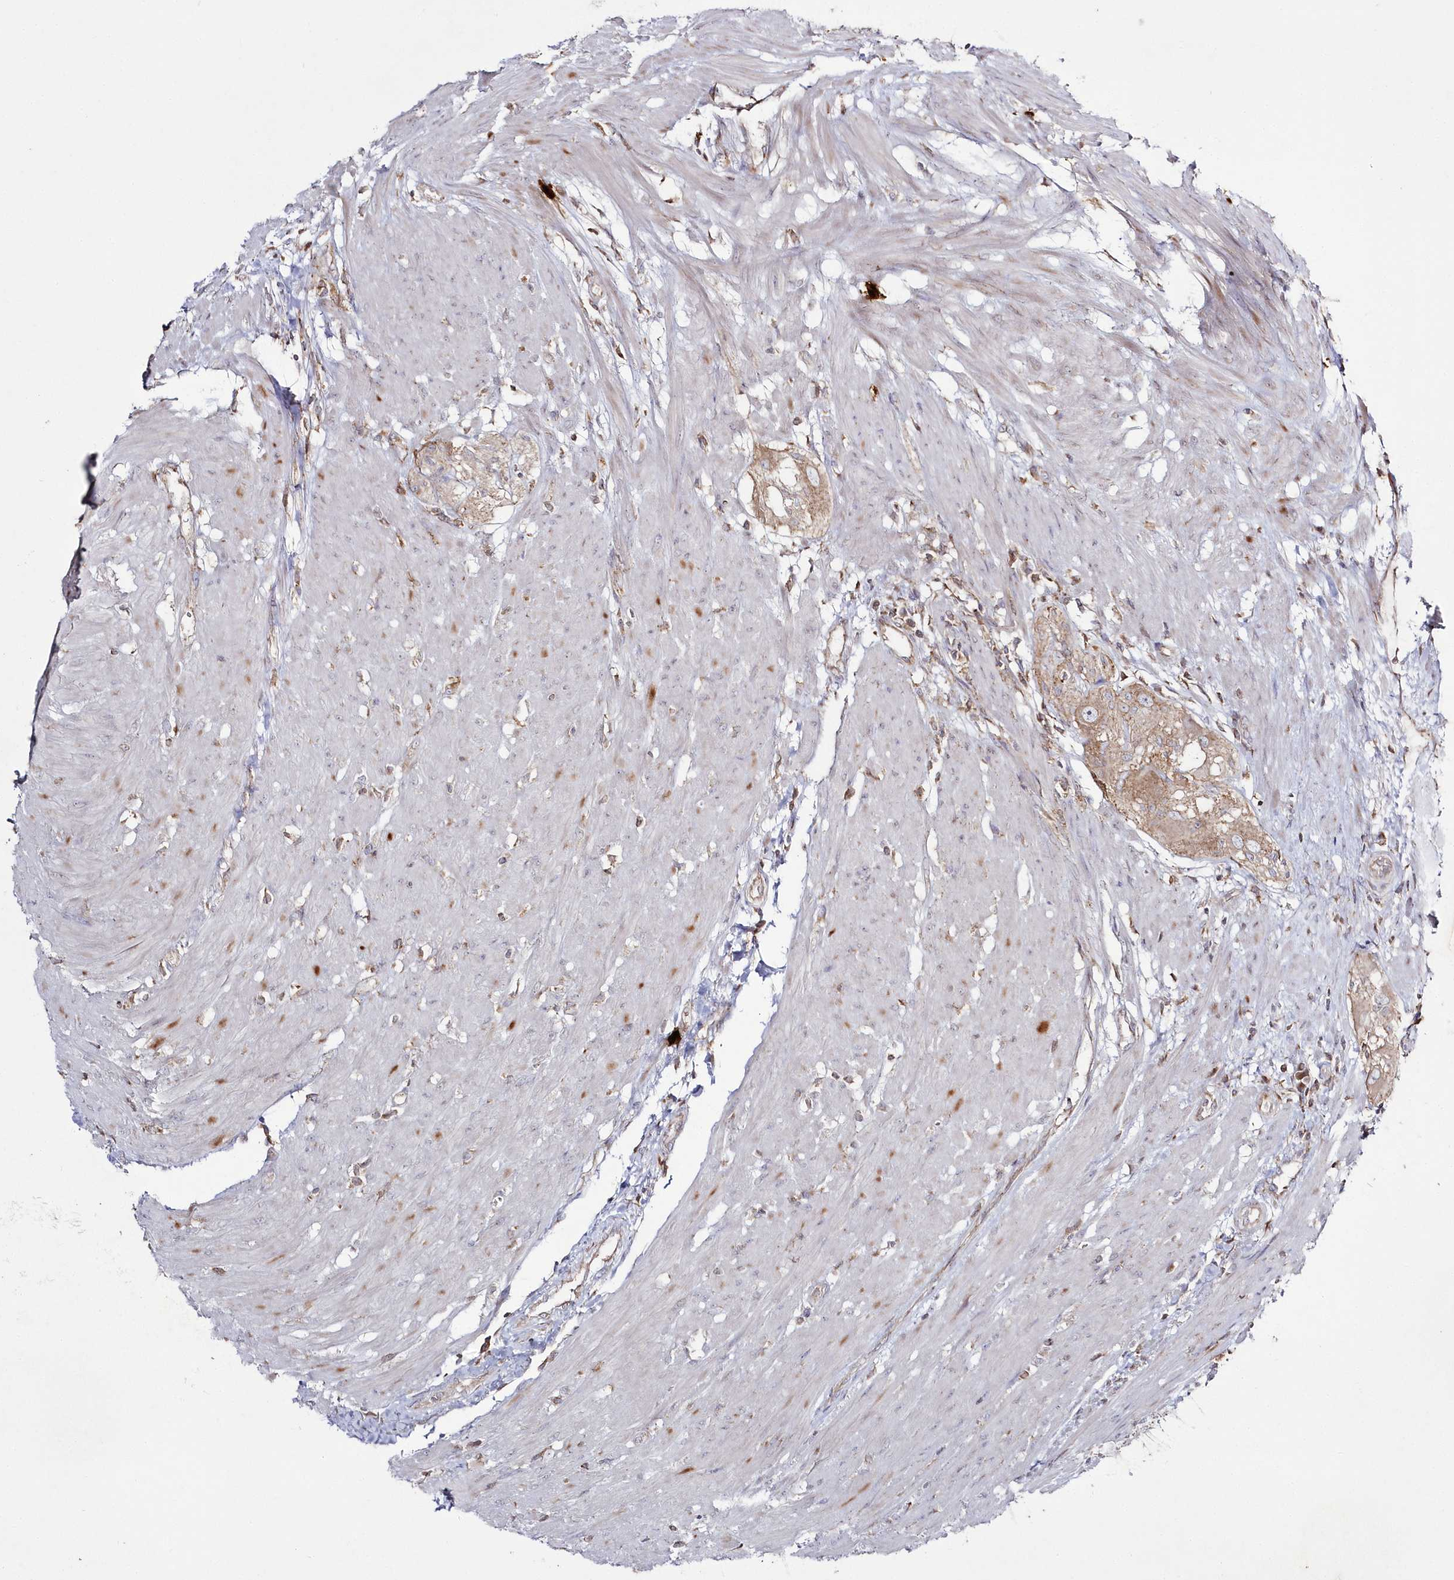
{"staining": {"intensity": "weak", "quantity": ">75%", "location": "cytoplasmic/membranous"}, "tissue": "colorectal cancer", "cell_type": "Tumor cells", "image_type": "cancer", "snomed": [{"axis": "morphology", "description": "Adenocarcinoma, NOS"}, {"axis": "topography", "description": "Colon"}], "caption": "The immunohistochemical stain labels weak cytoplasmic/membranous expression in tumor cells of colorectal adenocarcinoma tissue.", "gene": "ARSB", "patient": {"sex": "female", "age": 67}}